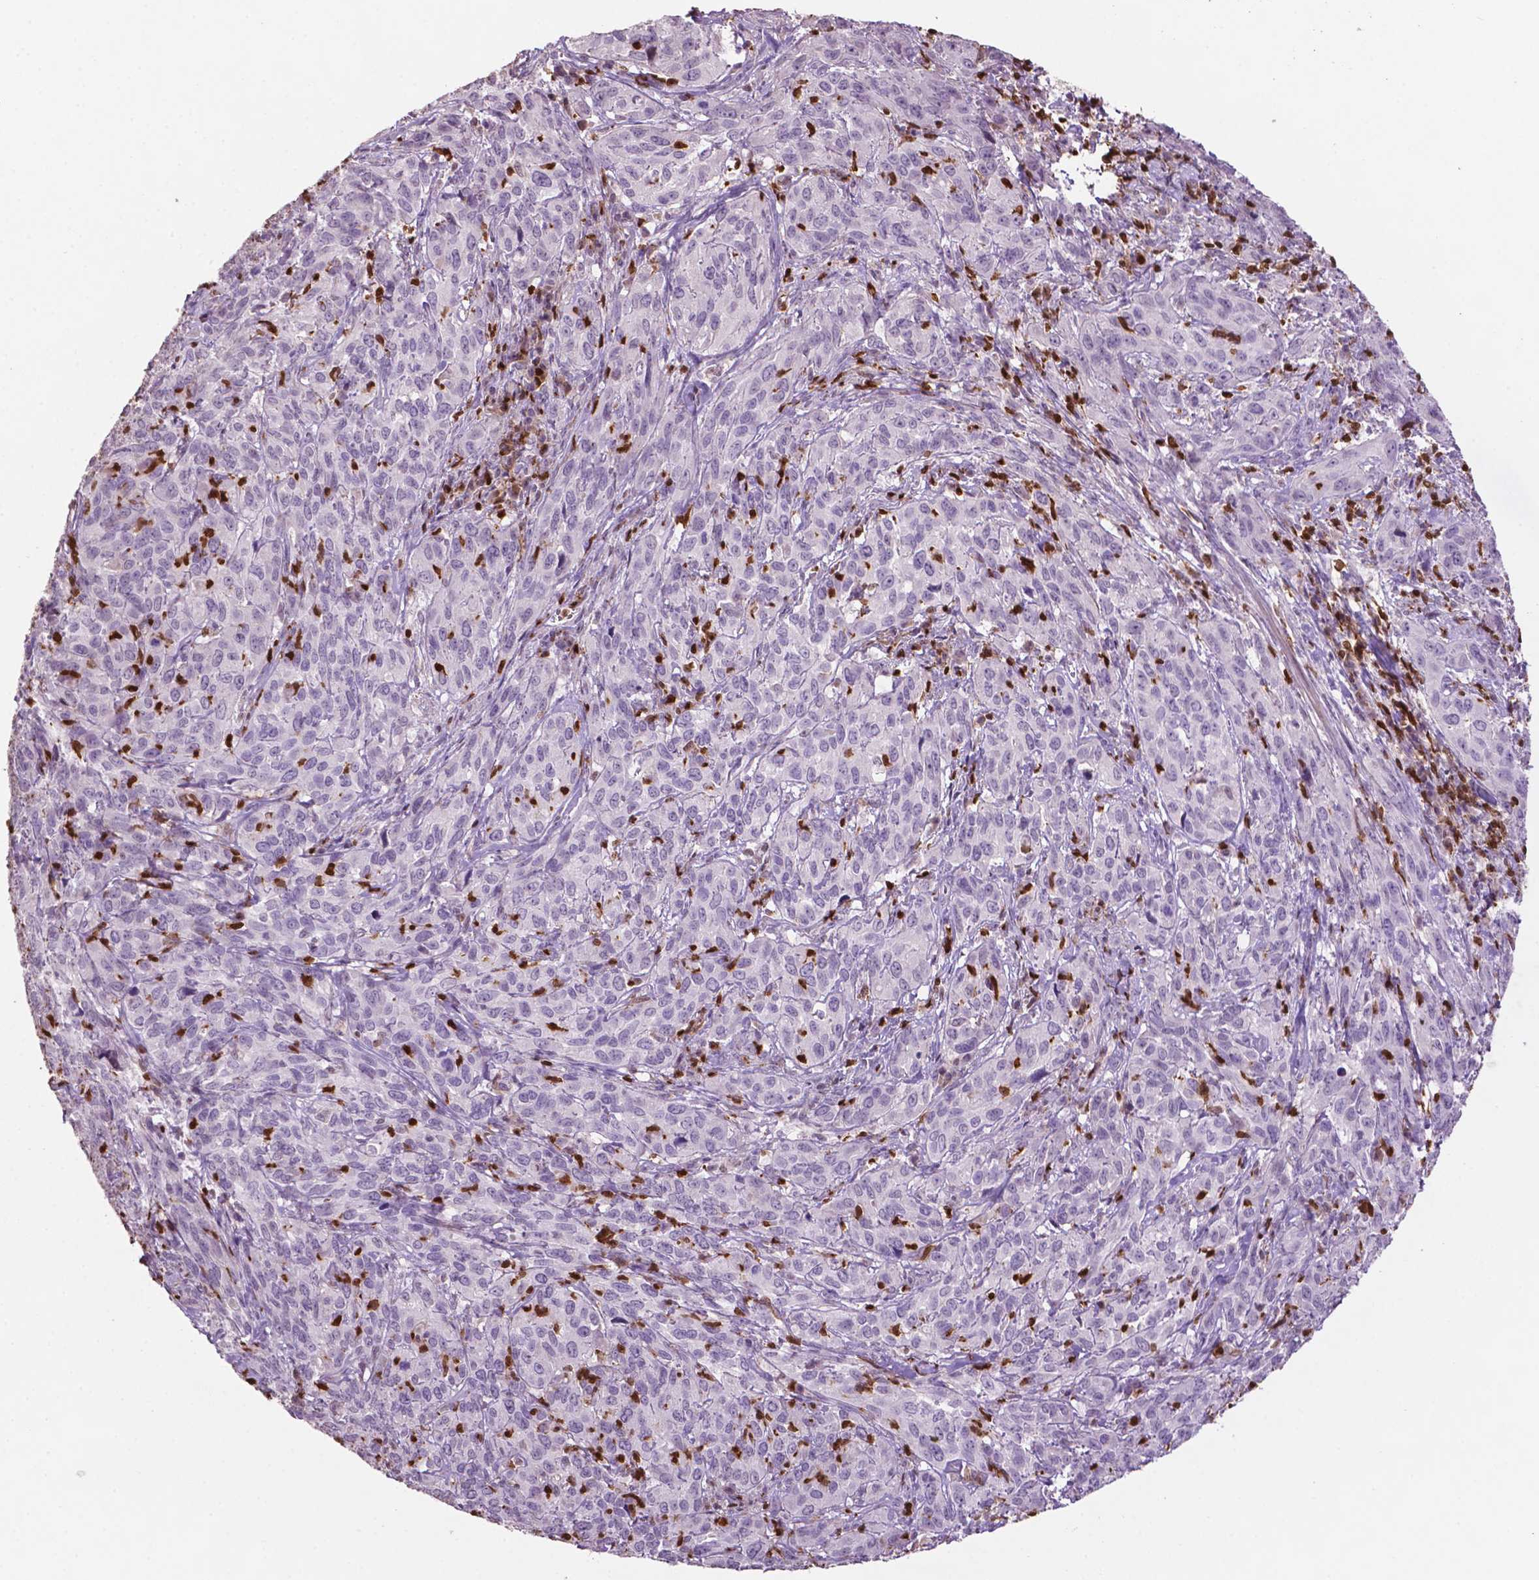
{"staining": {"intensity": "negative", "quantity": "none", "location": "none"}, "tissue": "cervical cancer", "cell_type": "Tumor cells", "image_type": "cancer", "snomed": [{"axis": "morphology", "description": "Squamous cell carcinoma, NOS"}, {"axis": "topography", "description": "Cervix"}], "caption": "Immunohistochemical staining of human cervical cancer (squamous cell carcinoma) reveals no significant staining in tumor cells.", "gene": "TBC1D10C", "patient": {"sex": "female", "age": 51}}